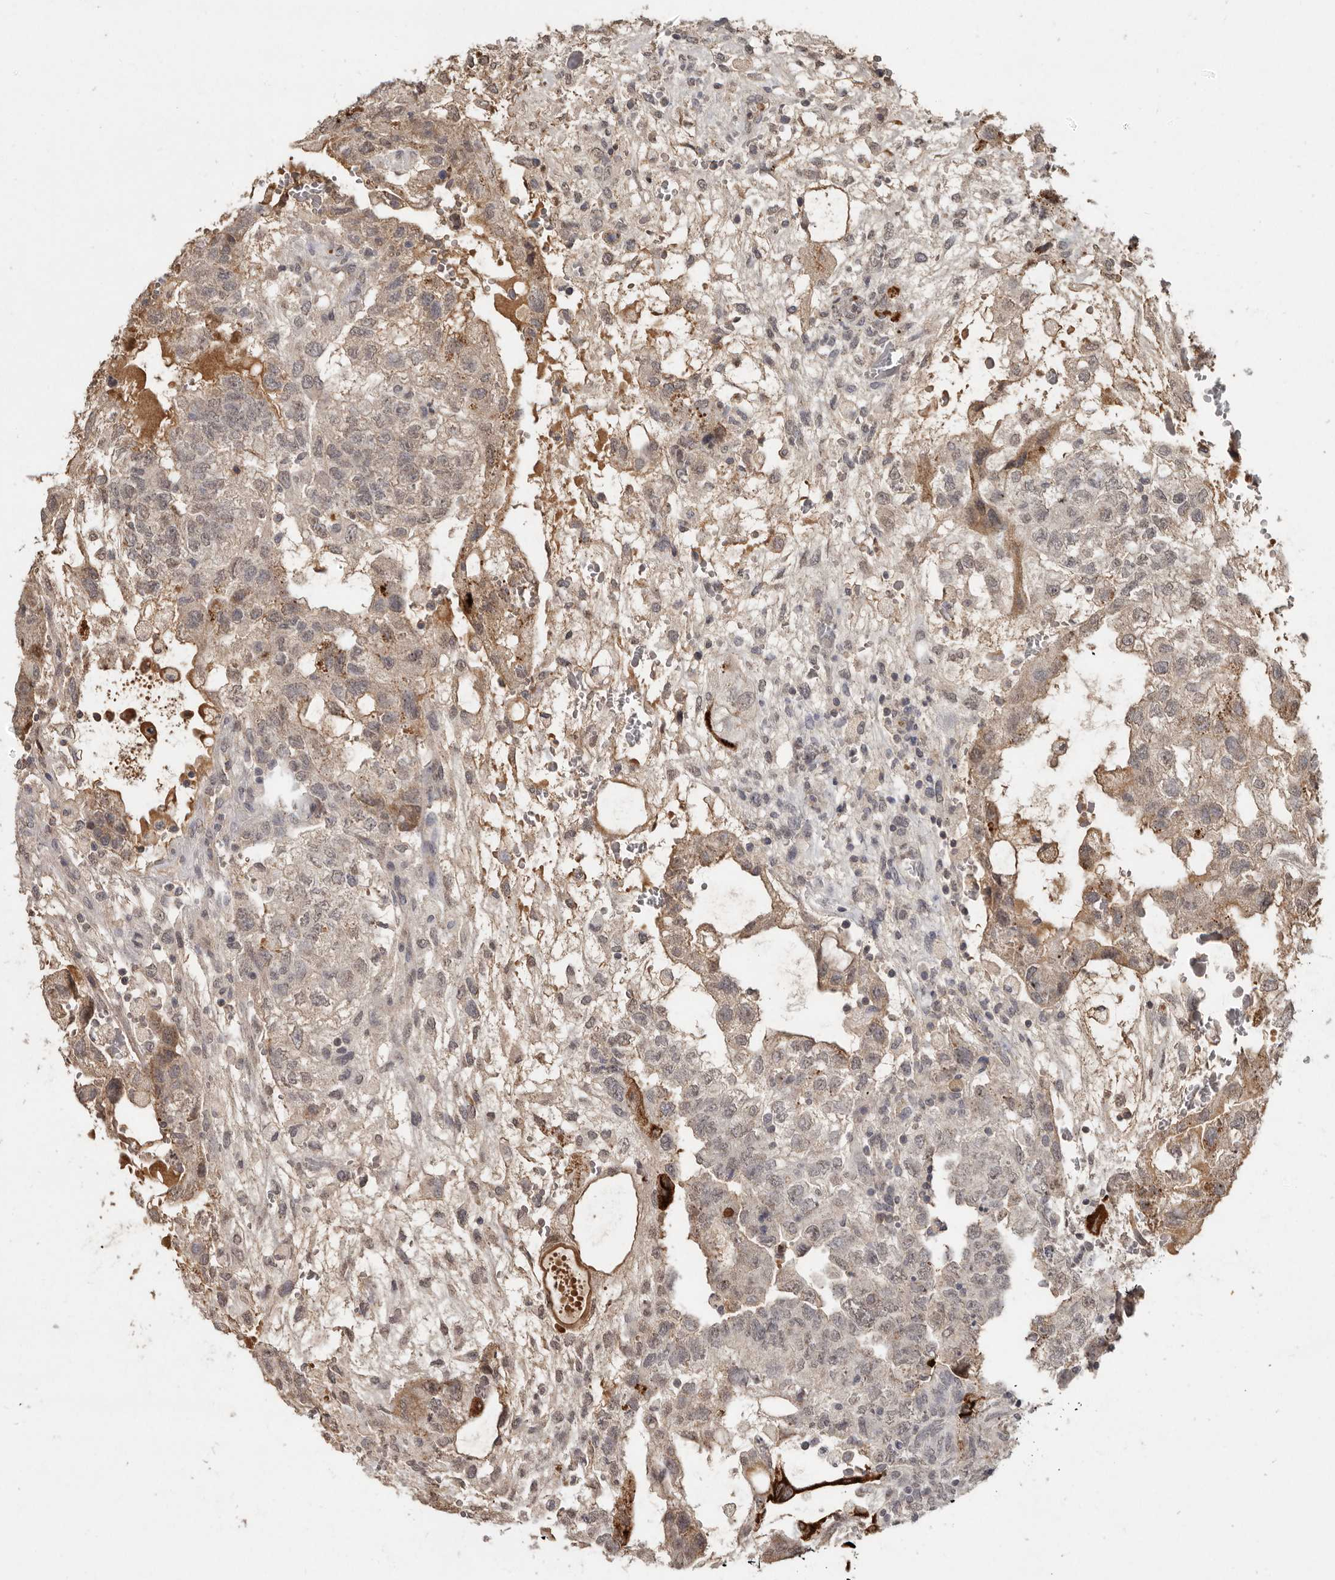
{"staining": {"intensity": "weak", "quantity": "25%-75%", "location": "cytoplasmic/membranous"}, "tissue": "testis cancer", "cell_type": "Tumor cells", "image_type": "cancer", "snomed": [{"axis": "morphology", "description": "Carcinoma, Embryonal, NOS"}, {"axis": "topography", "description": "Testis"}], "caption": "The image displays staining of testis embryonal carcinoma, revealing weak cytoplasmic/membranous protein positivity (brown color) within tumor cells. (Stains: DAB (3,3'-diaminobenzidine) in brown, nuclei in blue, Microscopy: brightfield microscopy at high magnification).", "gene": "LINGO2", "patient": {"sex": "male", "age": 36}}